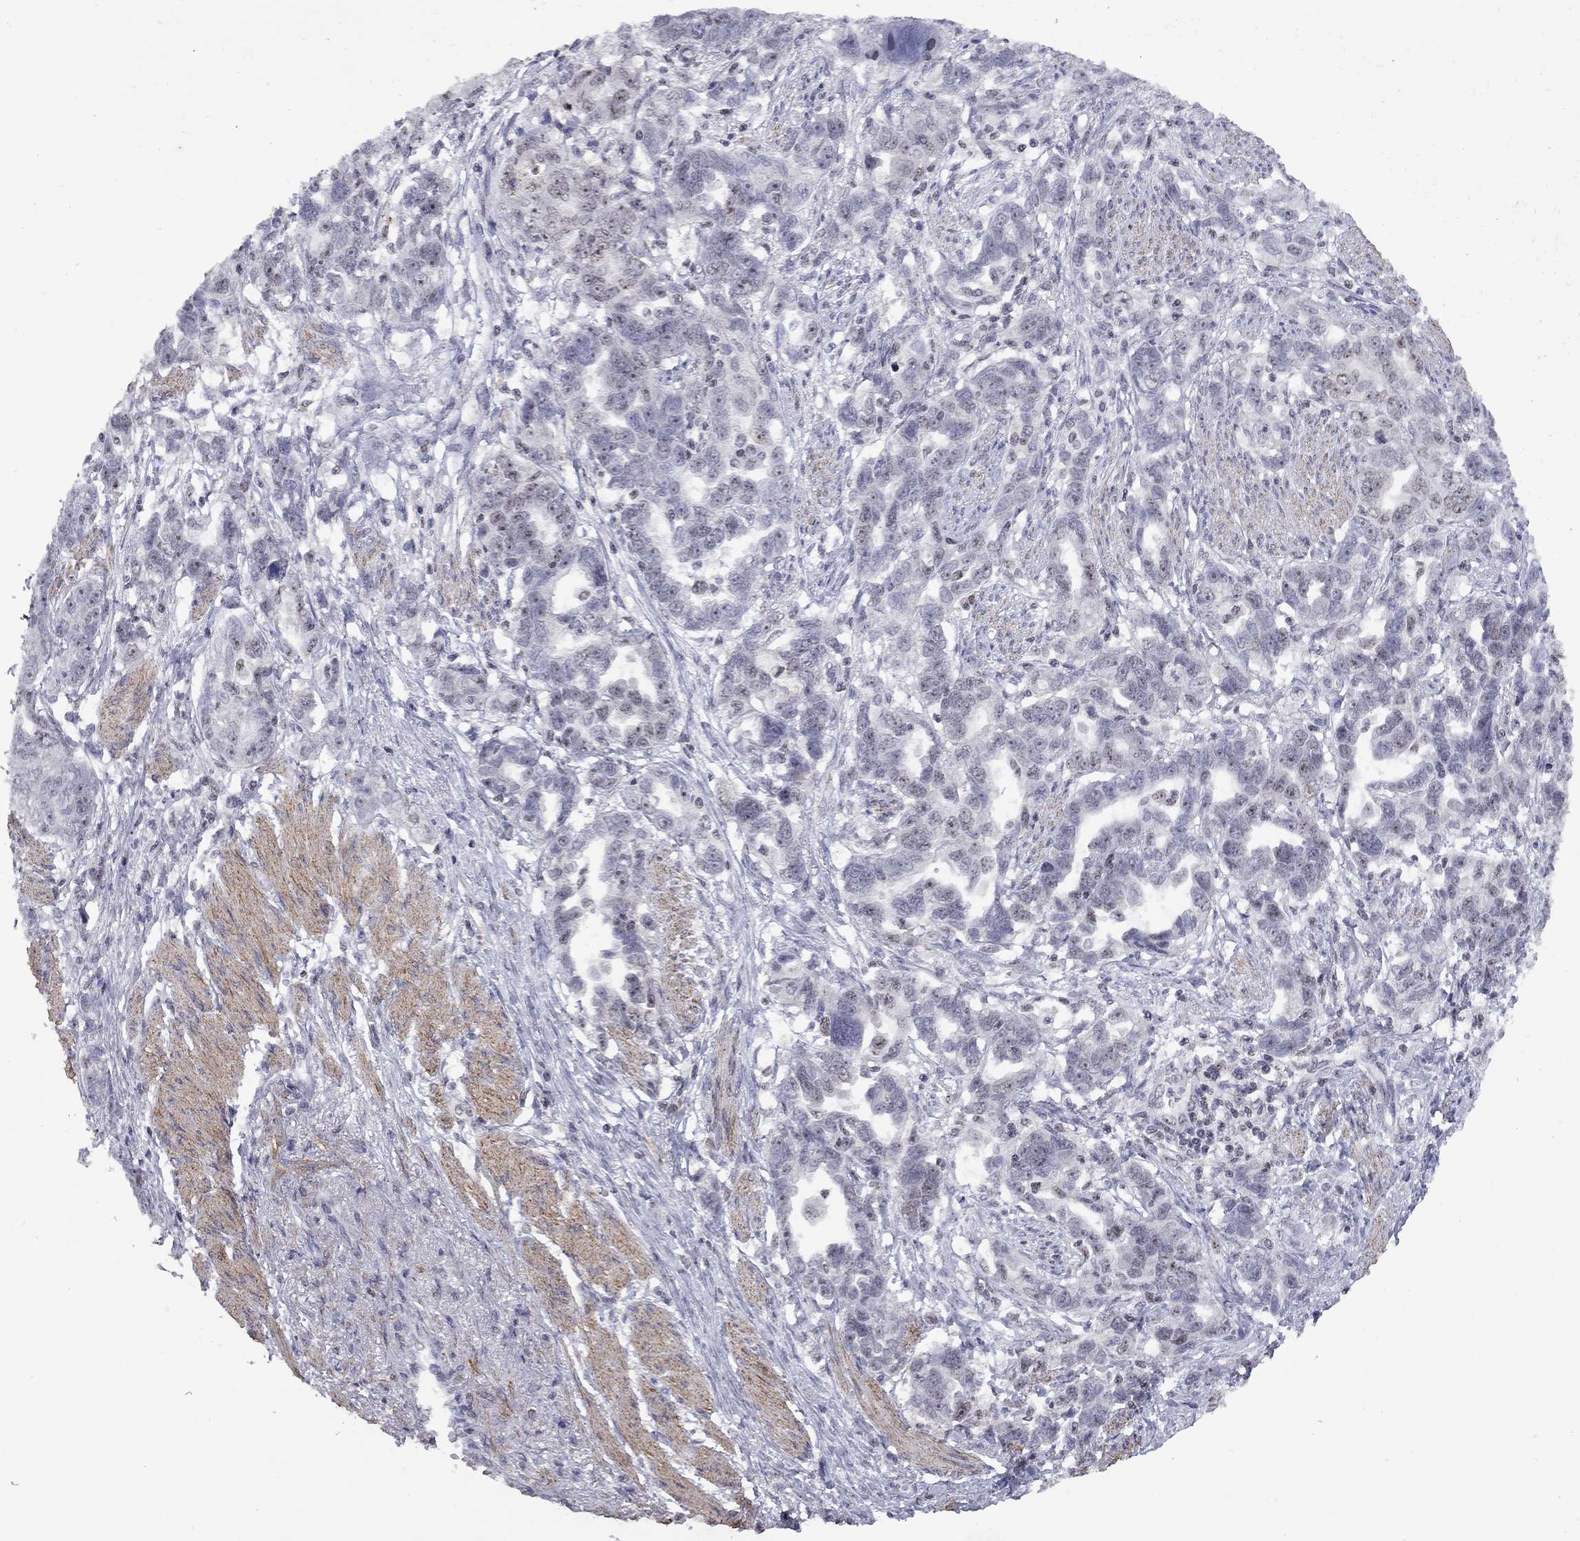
{"staining": {"intensity": "weak", "quantity": "<25%", "location": "nuclear"}, "tissue": "ovarian cancer", "cell_type": "Tumor cells", "image_type": "cancer", "snomed": [{"axis": "morphology", "description": "Cystadenocarcinoma, serous, NOS"}, {"axis": "topography", "description": "Ovary"}], "caption": "High magnification brightfield microscopy of serous cystadenocarcinoma (ovarian) stained with DAB (3,3'-diaminobenzidine) (brown) and counterstained with hematoxylin (blue): tumor cells show no significant staining. (IHC, brightfield microscopy, high magnification).", "gene": "SPOUT1", "patient": {"sex": "female", "age": 51}}